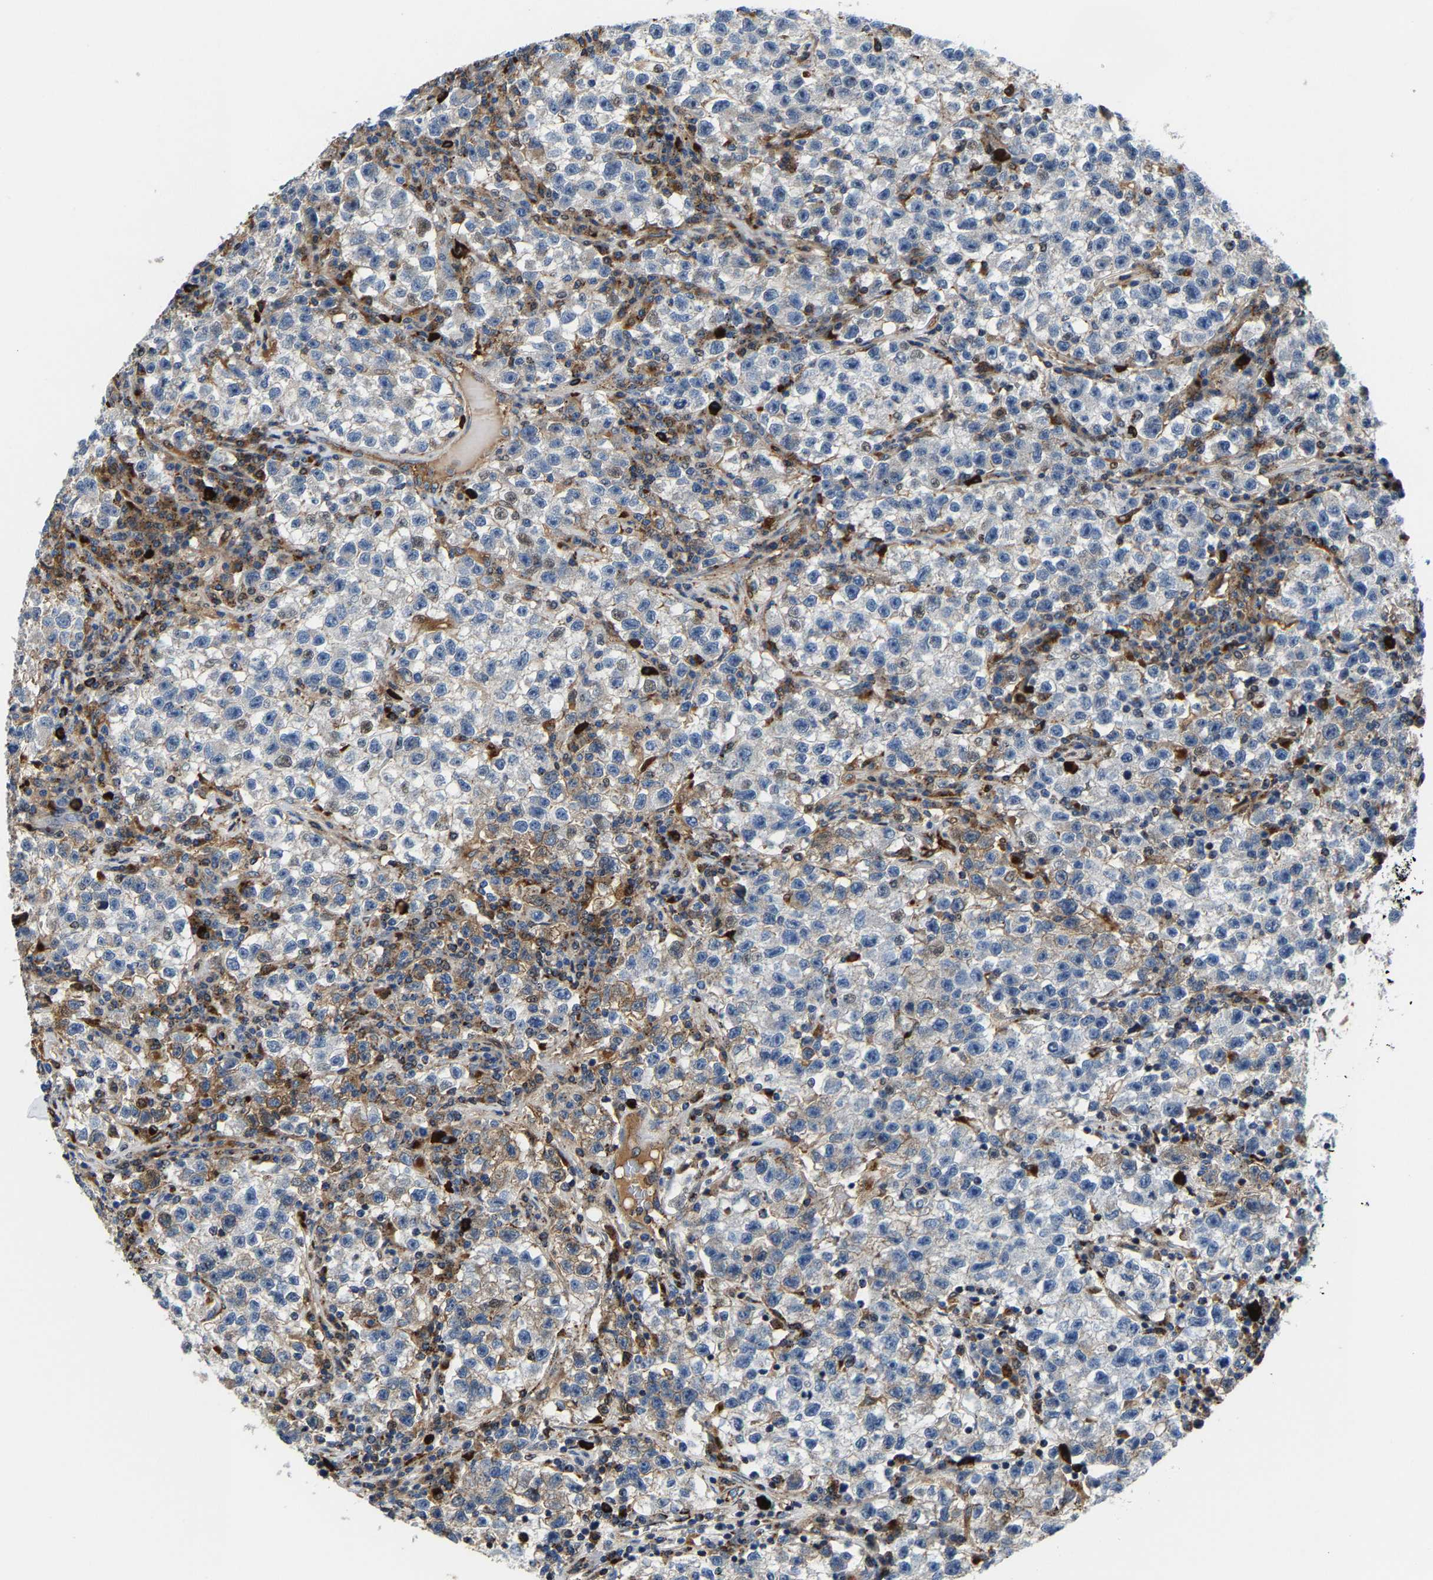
{"staining": {"intensity": "negative", "quantity": "none", "location": "none"}, "tissue": "testis cancer", "cell_type": "Tumor cells", "image_type": "cancer", "snomed": [{"axis": "morphology", "description": "Seminoma, NOS"}, {"axis": "topography", "description": "Testis"}], "caption": "Immunohistochemistry (IHC) micrograph of neoplastic tissue: human seminoma (testis) stained with DAB (3,3'-diaminobenzidine) exhibits no significant protein positivity in tumor cells. The staining is performed using DAB brown chromogen with nuclei counter-stained in using hematoxylin.", "gene": "DPP7", "patient": {"sex": "male", "age": 22}}